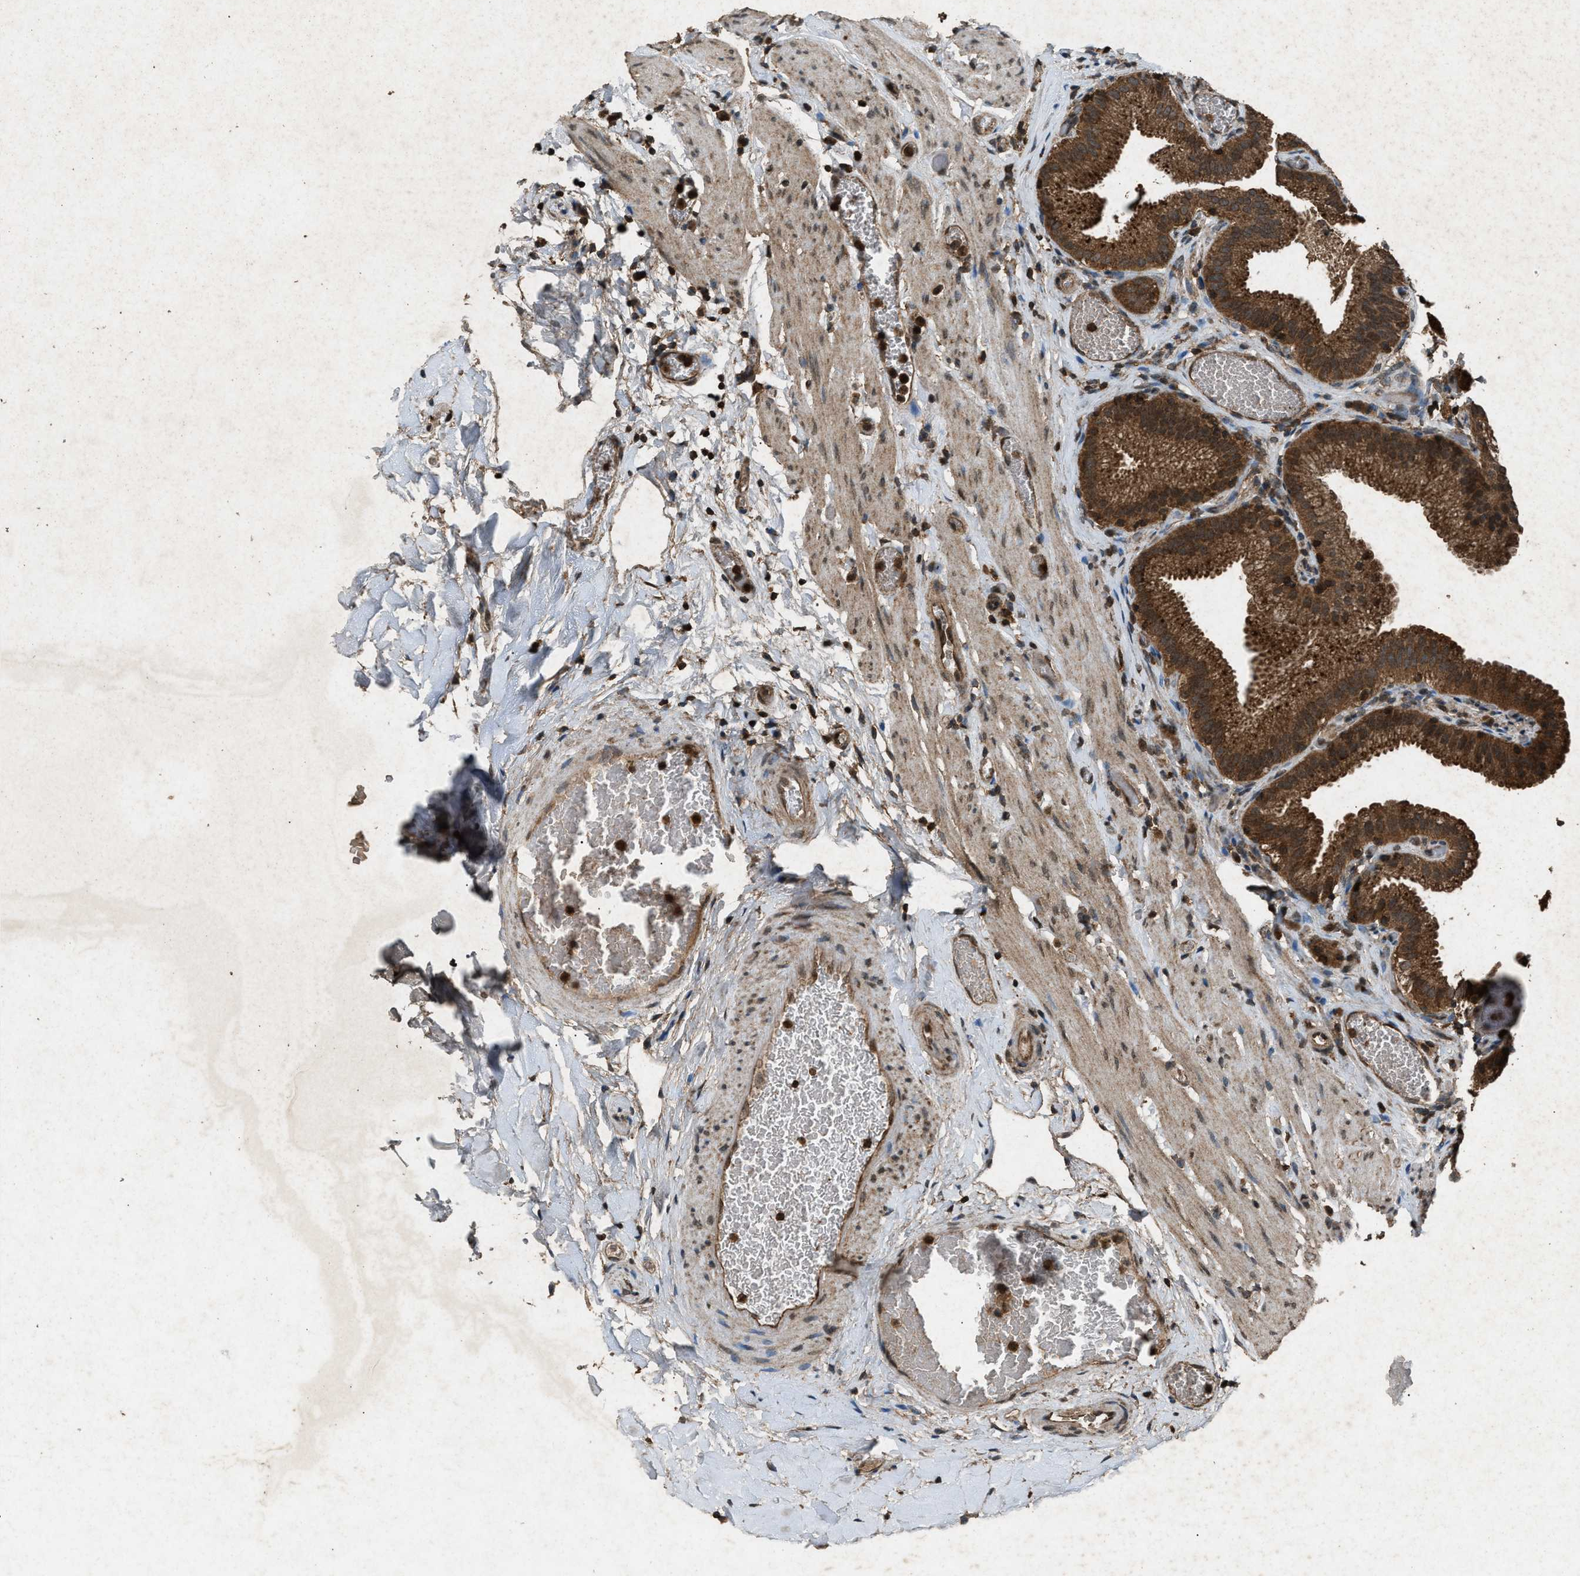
{"staining": {"intensity": "strong", "quantity": ">75%", "location": "cytoplasmic/membranous"}, "tissue": "gallbladder", "cell_type": "Glandular cells", "image_type": "normal", "snomed": [{"axis": "morphology", "description": "Normal tissue, NOS"}, {"axis": "topography", "description": "Gallbladder"}], "caption": "Immunohistochemistry (DAB) staining of unremarkable gallbladder exhibits strong cytoplasmic/membranous protein positivity in about >75% of glandular cells. The protein is shown in brown color, while the nuclei are stained blue.", "gene": "OAS1", "patient": {"sex": "male", "age": 54}}